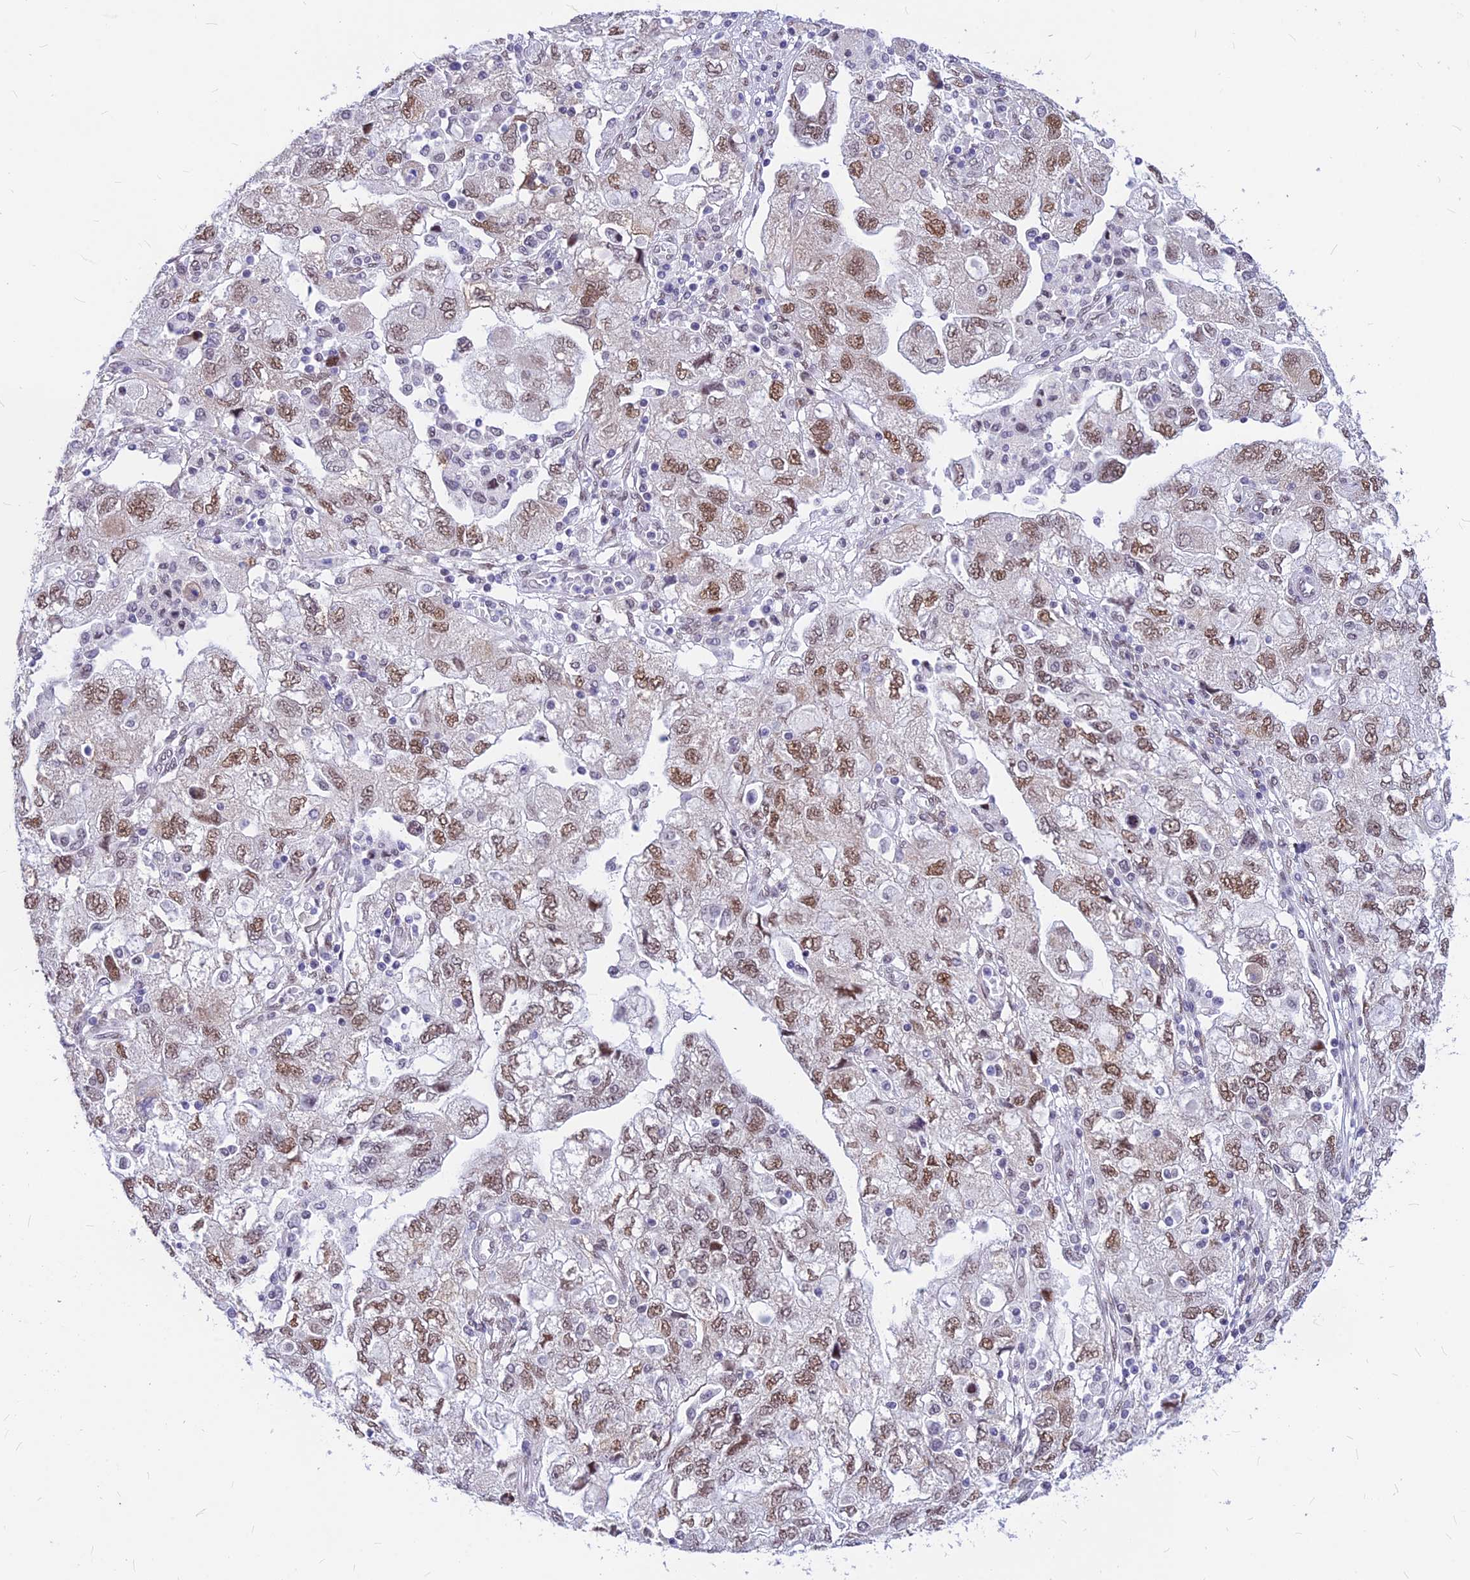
{"staining": {"intensity": "moderate", "quantity": ">75%", "location": "nuclear"}, "tissue": "ovarian cancer", "cell_type": "Tumor cells", "image_type": "cancer", "snomed": [{"axis": "morphology", "description": "Carcinoma, NOS"}, {"axis": "morphology", "description": "Cystadenocarcinoma, serous, NOS"}, {"axis": "topography", "description": "Ovary"}], "caption": "Carcinoma (ovarian) tissue exhibits moderate nuclear staining in approximately >75% of tumor cells The staining was performed using DAB (3,3'-diaminobenzidine) to visualize the protein expression in brown, while the nuclei were stained in blue with hematoxylin (Magnification: 20x).", "gene": "KCTD13", "patient": {"sex": "female", "age": 69}}